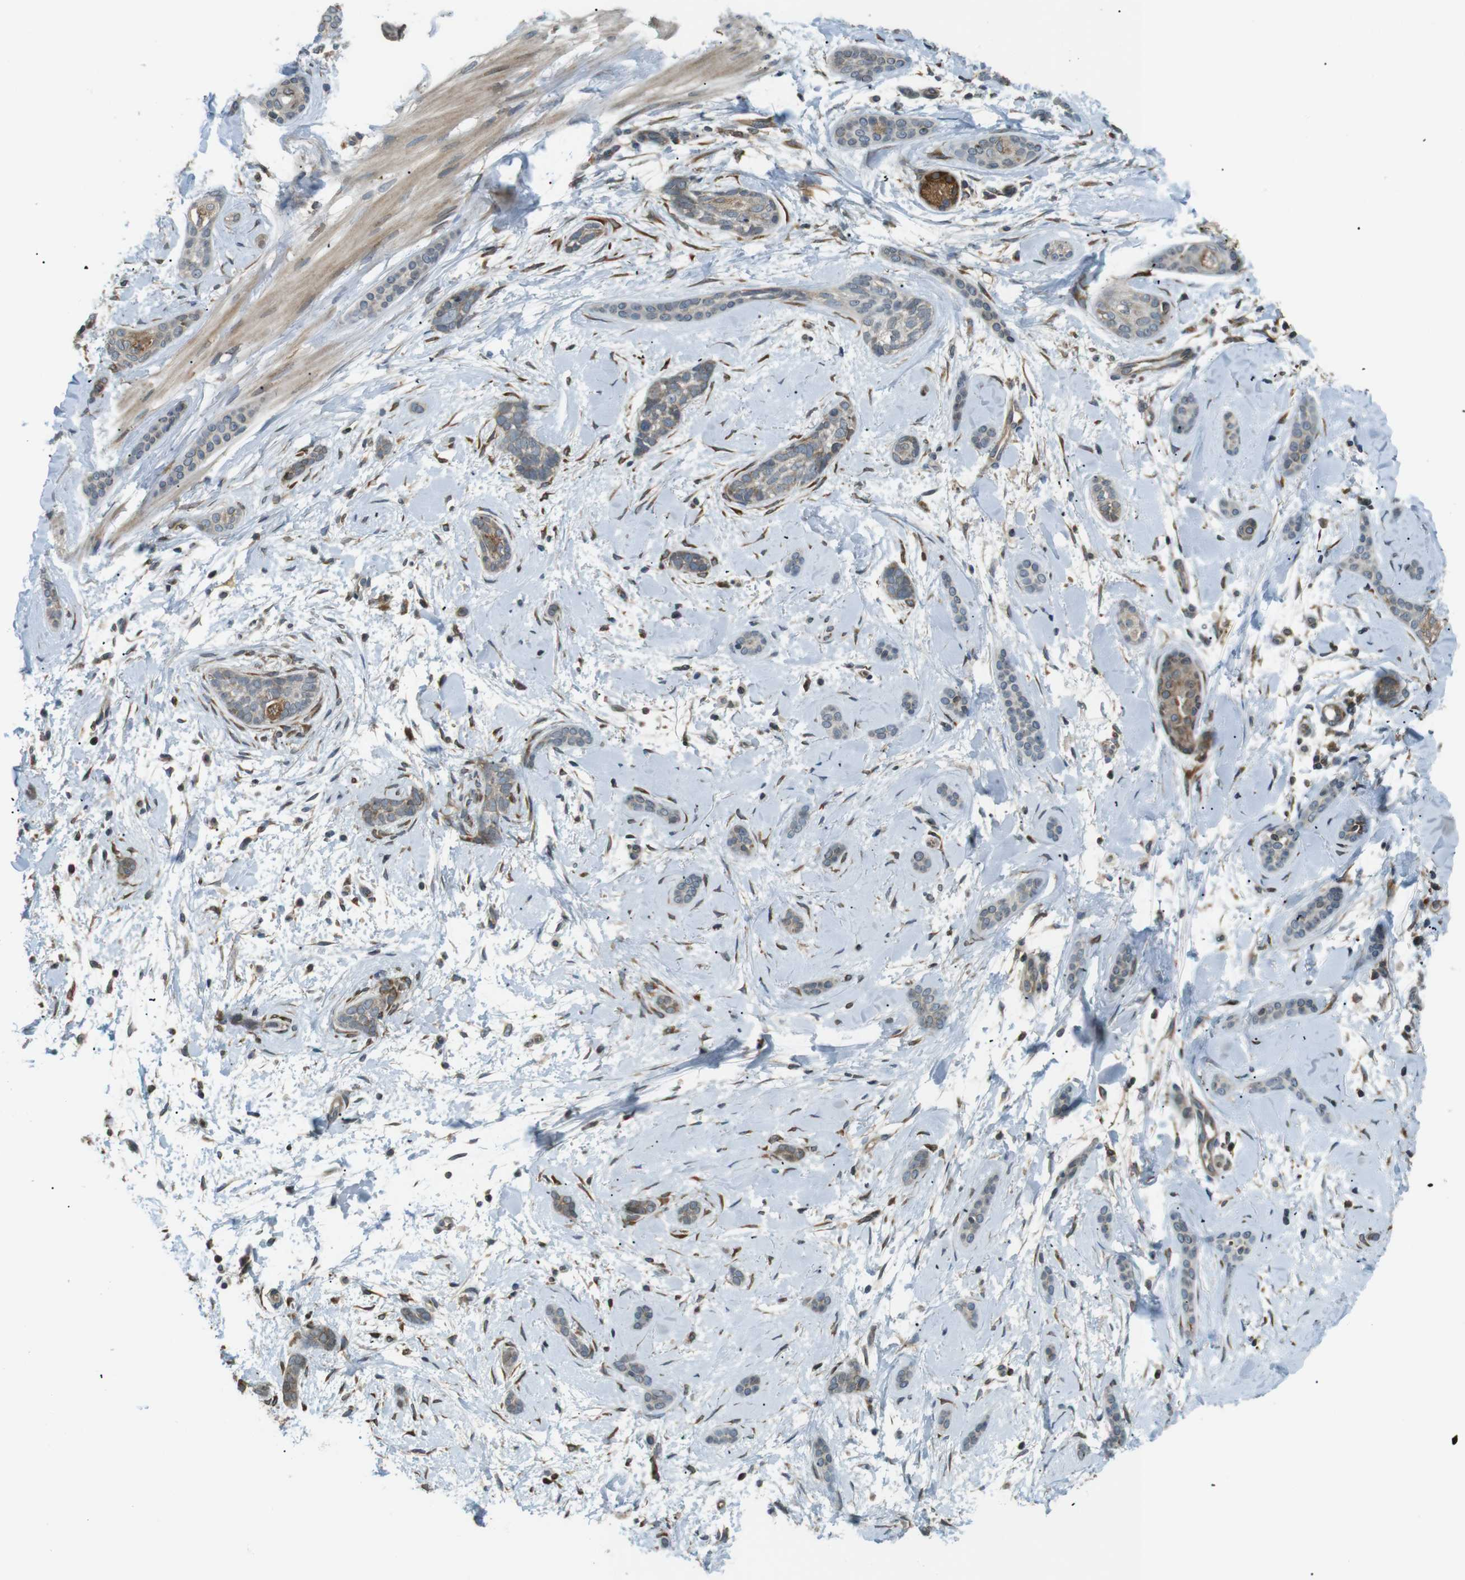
{"staining": {"intensity": "negative", "quantity": "none", "location": "none"}, "tissue": "skin cancer", "cell_type": "Tumor cells", "image_type": "cancer", "snomed": [{"axis": "morphology", "description": "Basal cell carcinoma"}, {"axis": "morphology", "description": "Adnexal tumor, benign"}, {"axis": "topography", "description": "Skin"}], "caption": "Basal cell carcinoma (skin) stained for a protein using immunohistochemistry exhibits no positivity tumor cells.", "gene": "TMED4", "patient": {"sex": "female", "age": 42}}